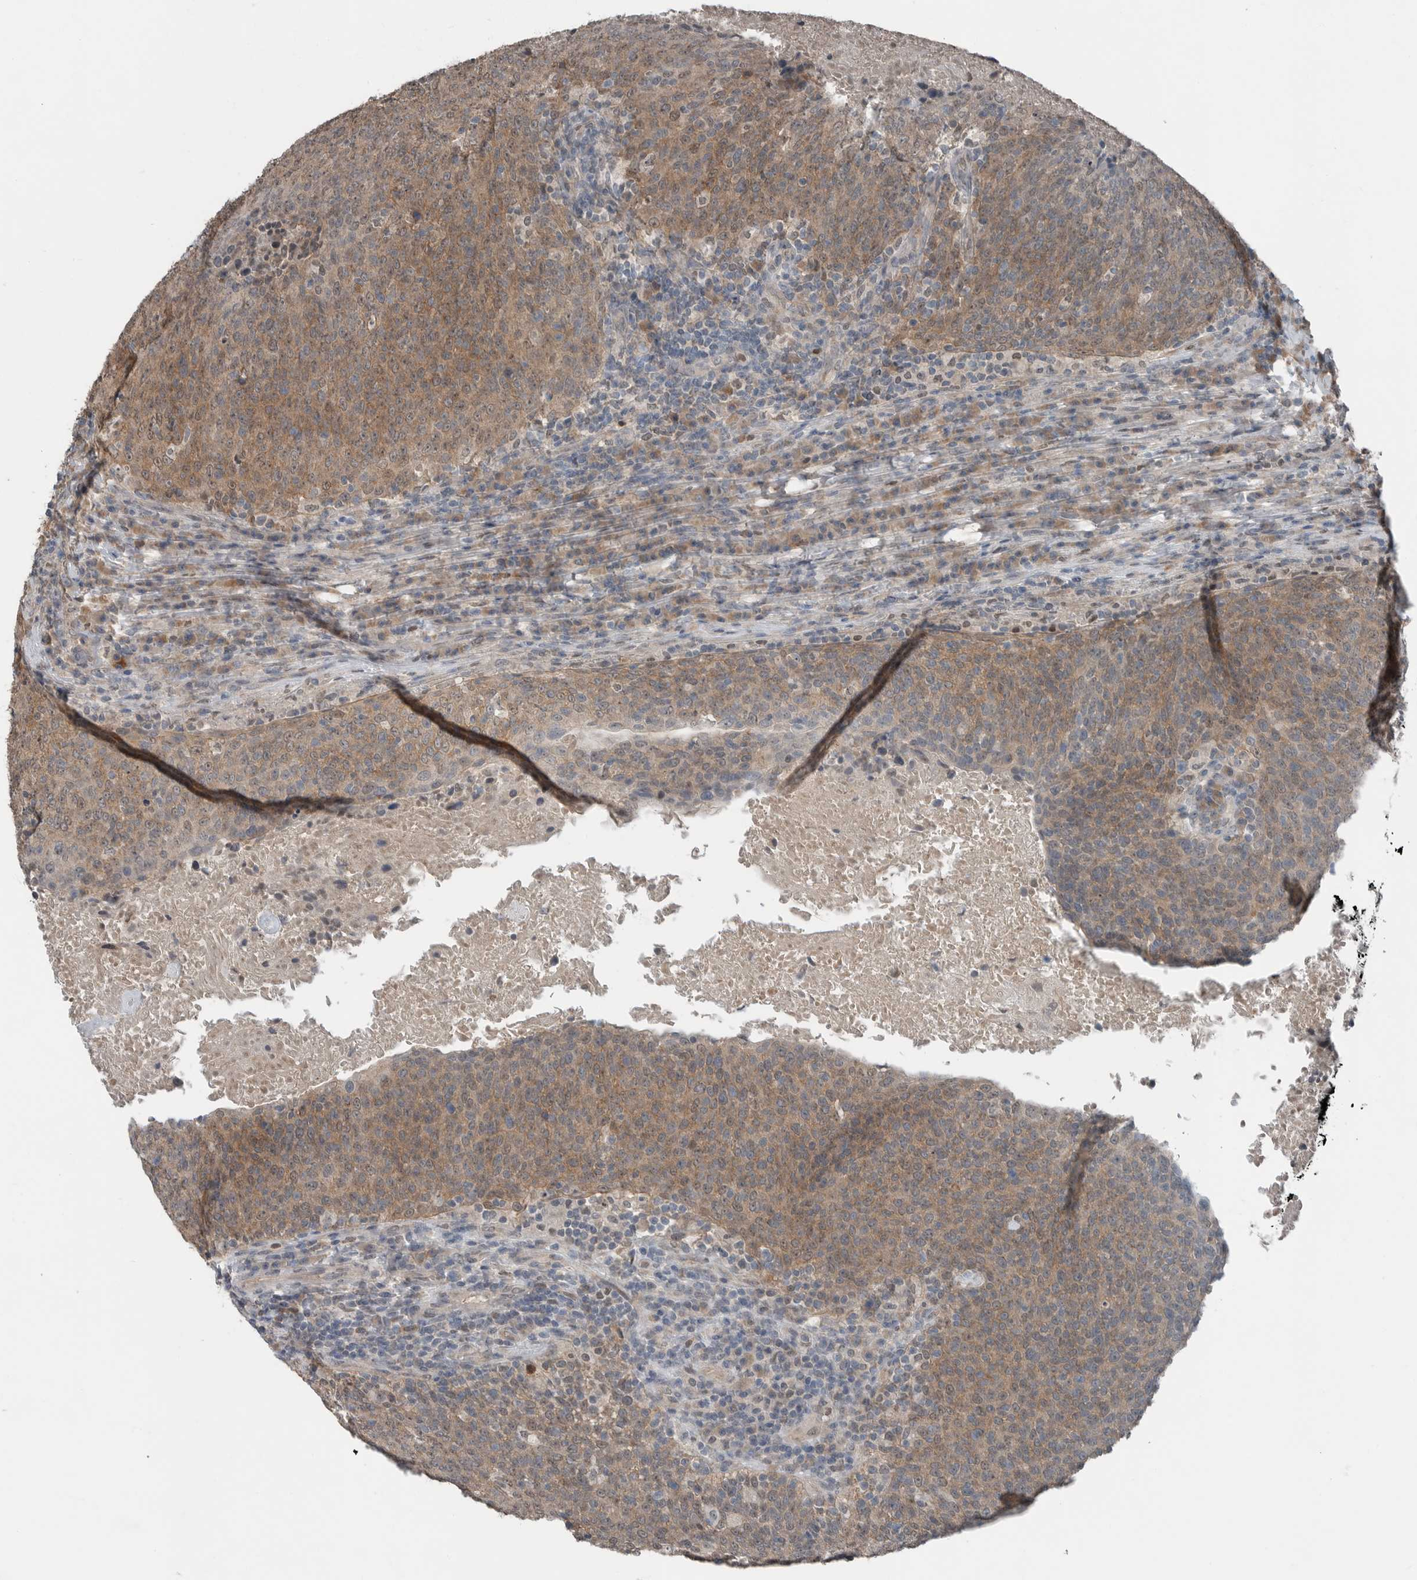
{"staining": {"intensity": "moderate", "quantity": ">75%", "location": "cytoplasmic/membranous"}, "tissue": "head and neck cancer", "cell_type": "Tumor cells", "image_type": "cancer", "snomed": [{"axis": "morphology", "description": "Squamous cell carcinoma, NOS"}, {"axis": "morphology", "description": "Squamous cell carcinoma, metastatic, NOS"}, {"axis": "topography", "description": "Lymph node"}, {"axis": "topography", "description": "Head-Neck"}], "caption": "Moderate cytoplasmic/membranous protein expression is identified in about >75% of tumor cells in head and neck cancer.", "gene": "MFAP3L", "patient": {"sex": "male", "age": 62}}